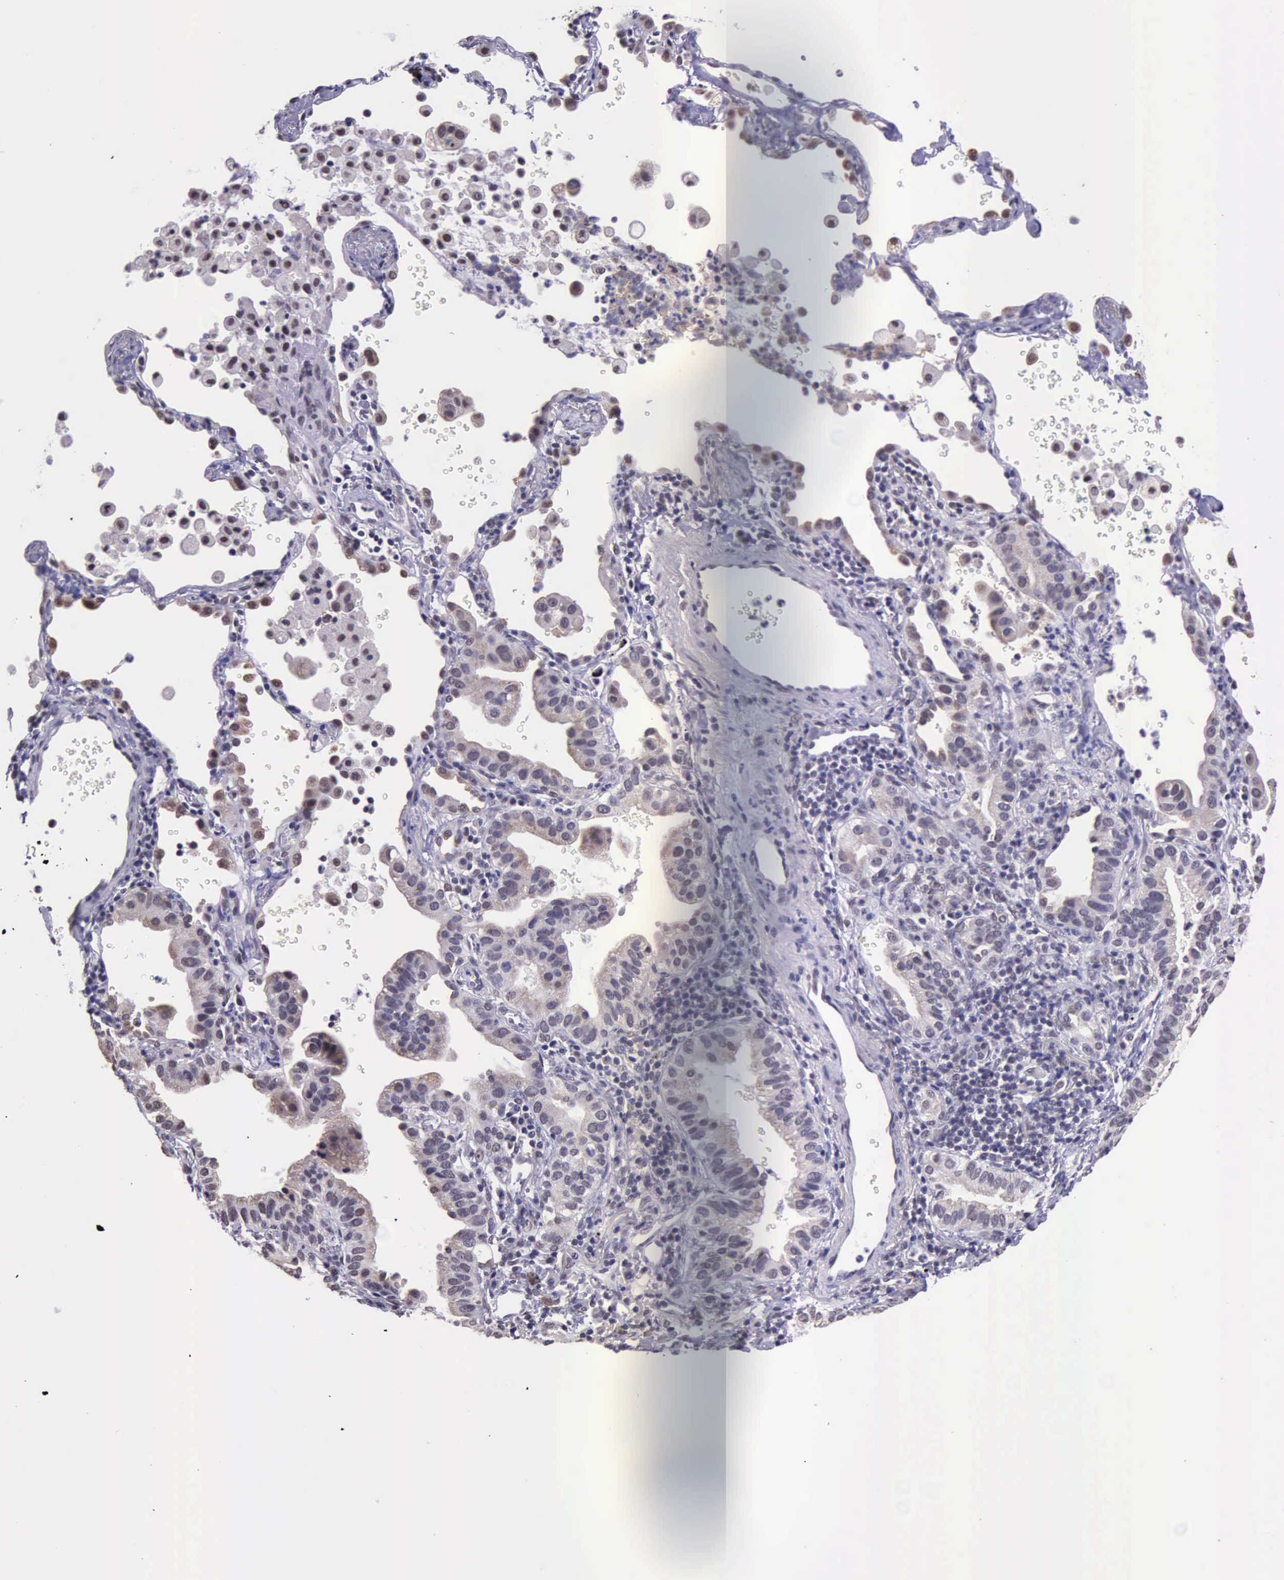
{"staining": {"intensity": "weak", "quantity": "25%-75%", "location": "nuclear"}, "tissue": "lung cancer", "cell_type": "Tumor cells", "image_type": "cancer", "snomed": [{"axis": "morphology", "description": "Adenocarcinoma, NOS"}, {"axis": "topography", "description": "Lung"}], "caption": "An immunohistochemistry histopathology image of neoplastic tissue is shown. Protein staining in brown labels weak nuclear positivity in adenocarcinoma (lung) within tumor cells.", "gene": "PRPF39", "patient": {"sex": "female", "age": 50}}